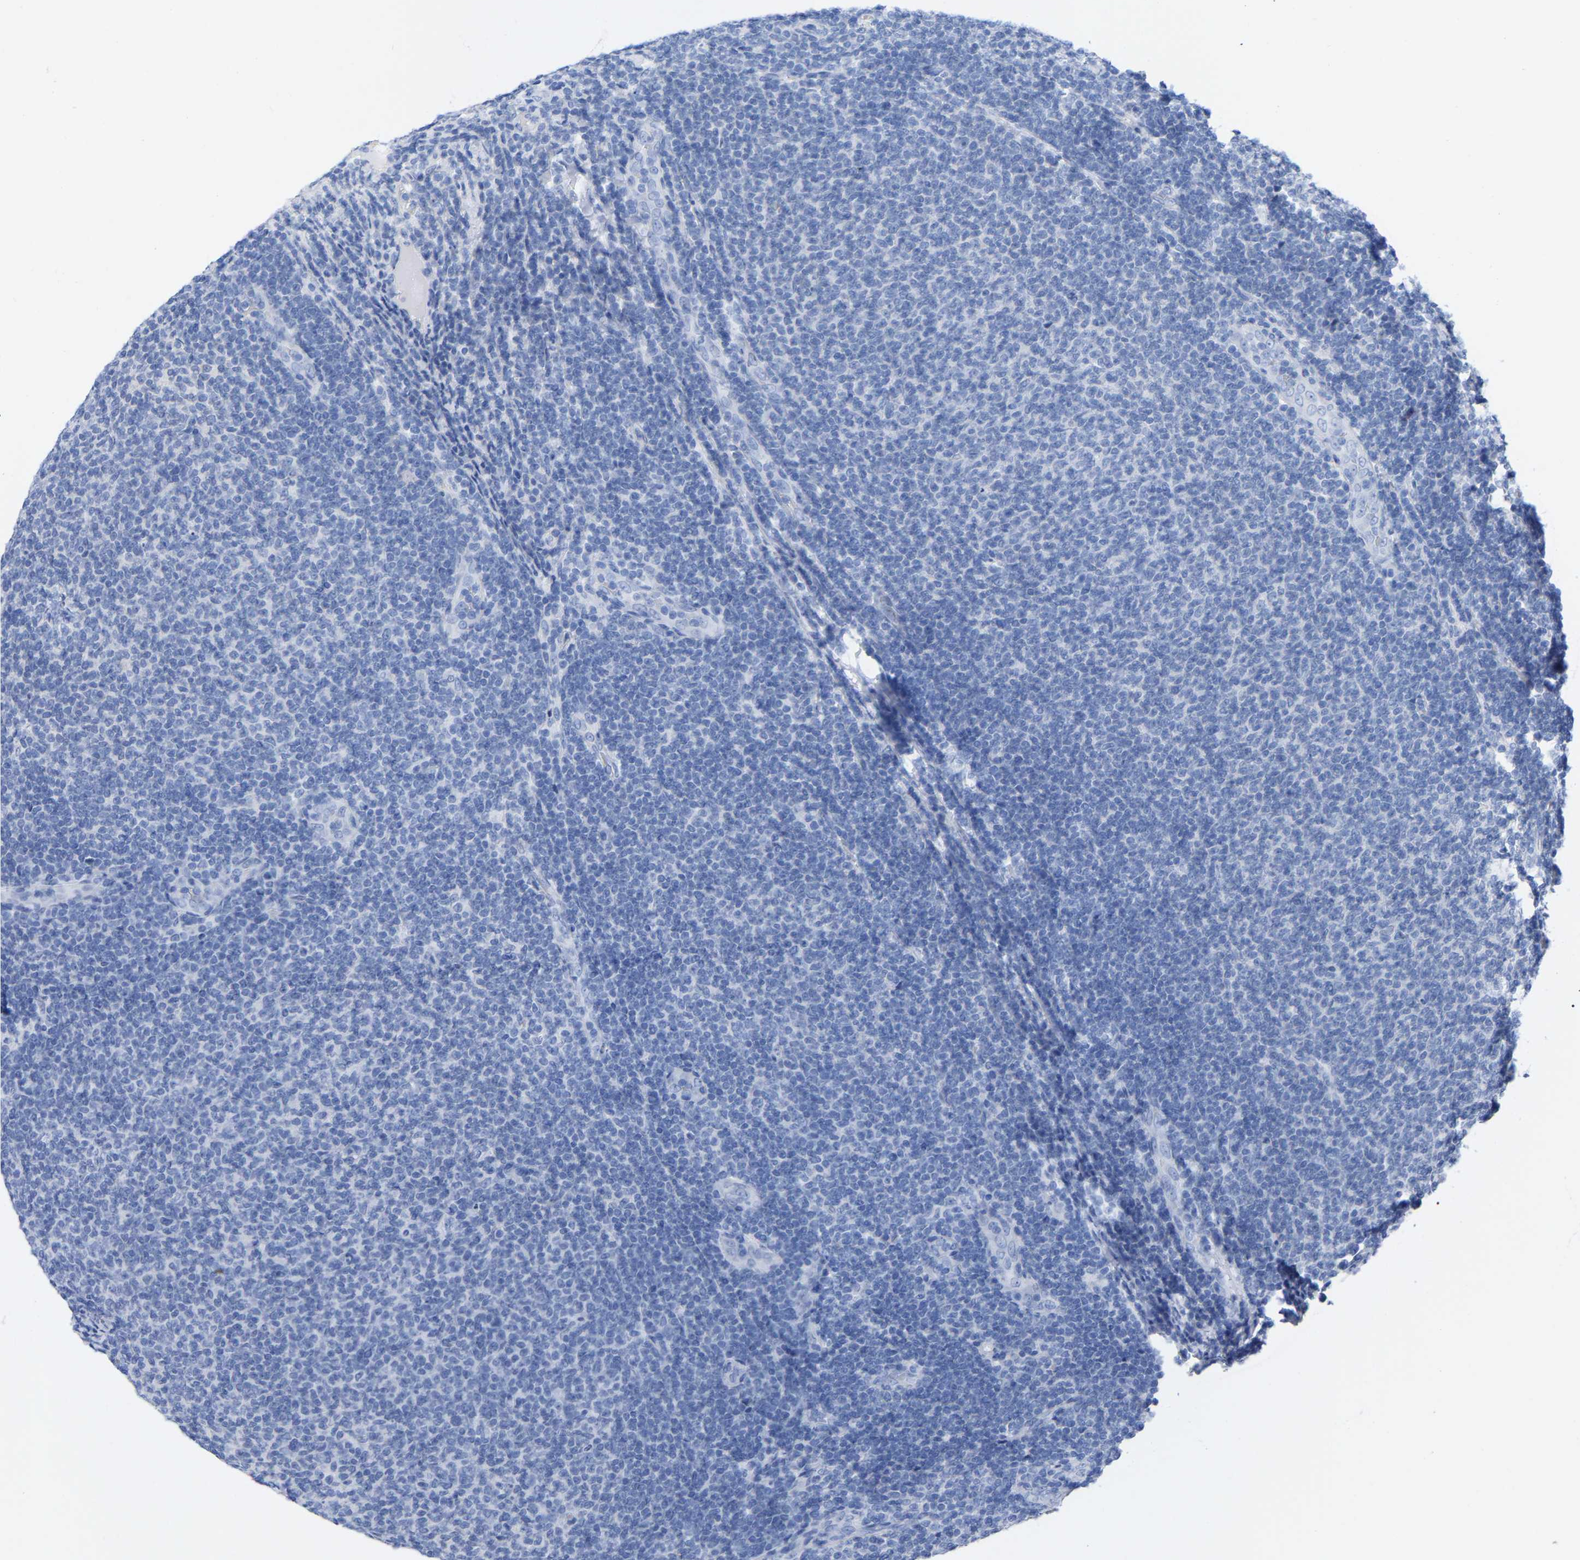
{"staining": {"intensity": "negative", "quantity": "none", "location": "none"}, "tissue": "lymphoma", "cell_type": "Tumor cells", "image_type": "cancer", "snomed": [{"axis": "morphology", "description": "Malignant lymphoma, non-Hodgkin's type, Low grade"}, {"axis": "topography", "description": "Lymph node"}], "caption": "DAB (3,3'-diaminobenzidine) immunohistochemical staining of lymphoma shows no significant staining in tumor cells.", "gene": "HAPLN1", "patient": {"sex": "male", "age": 66}}